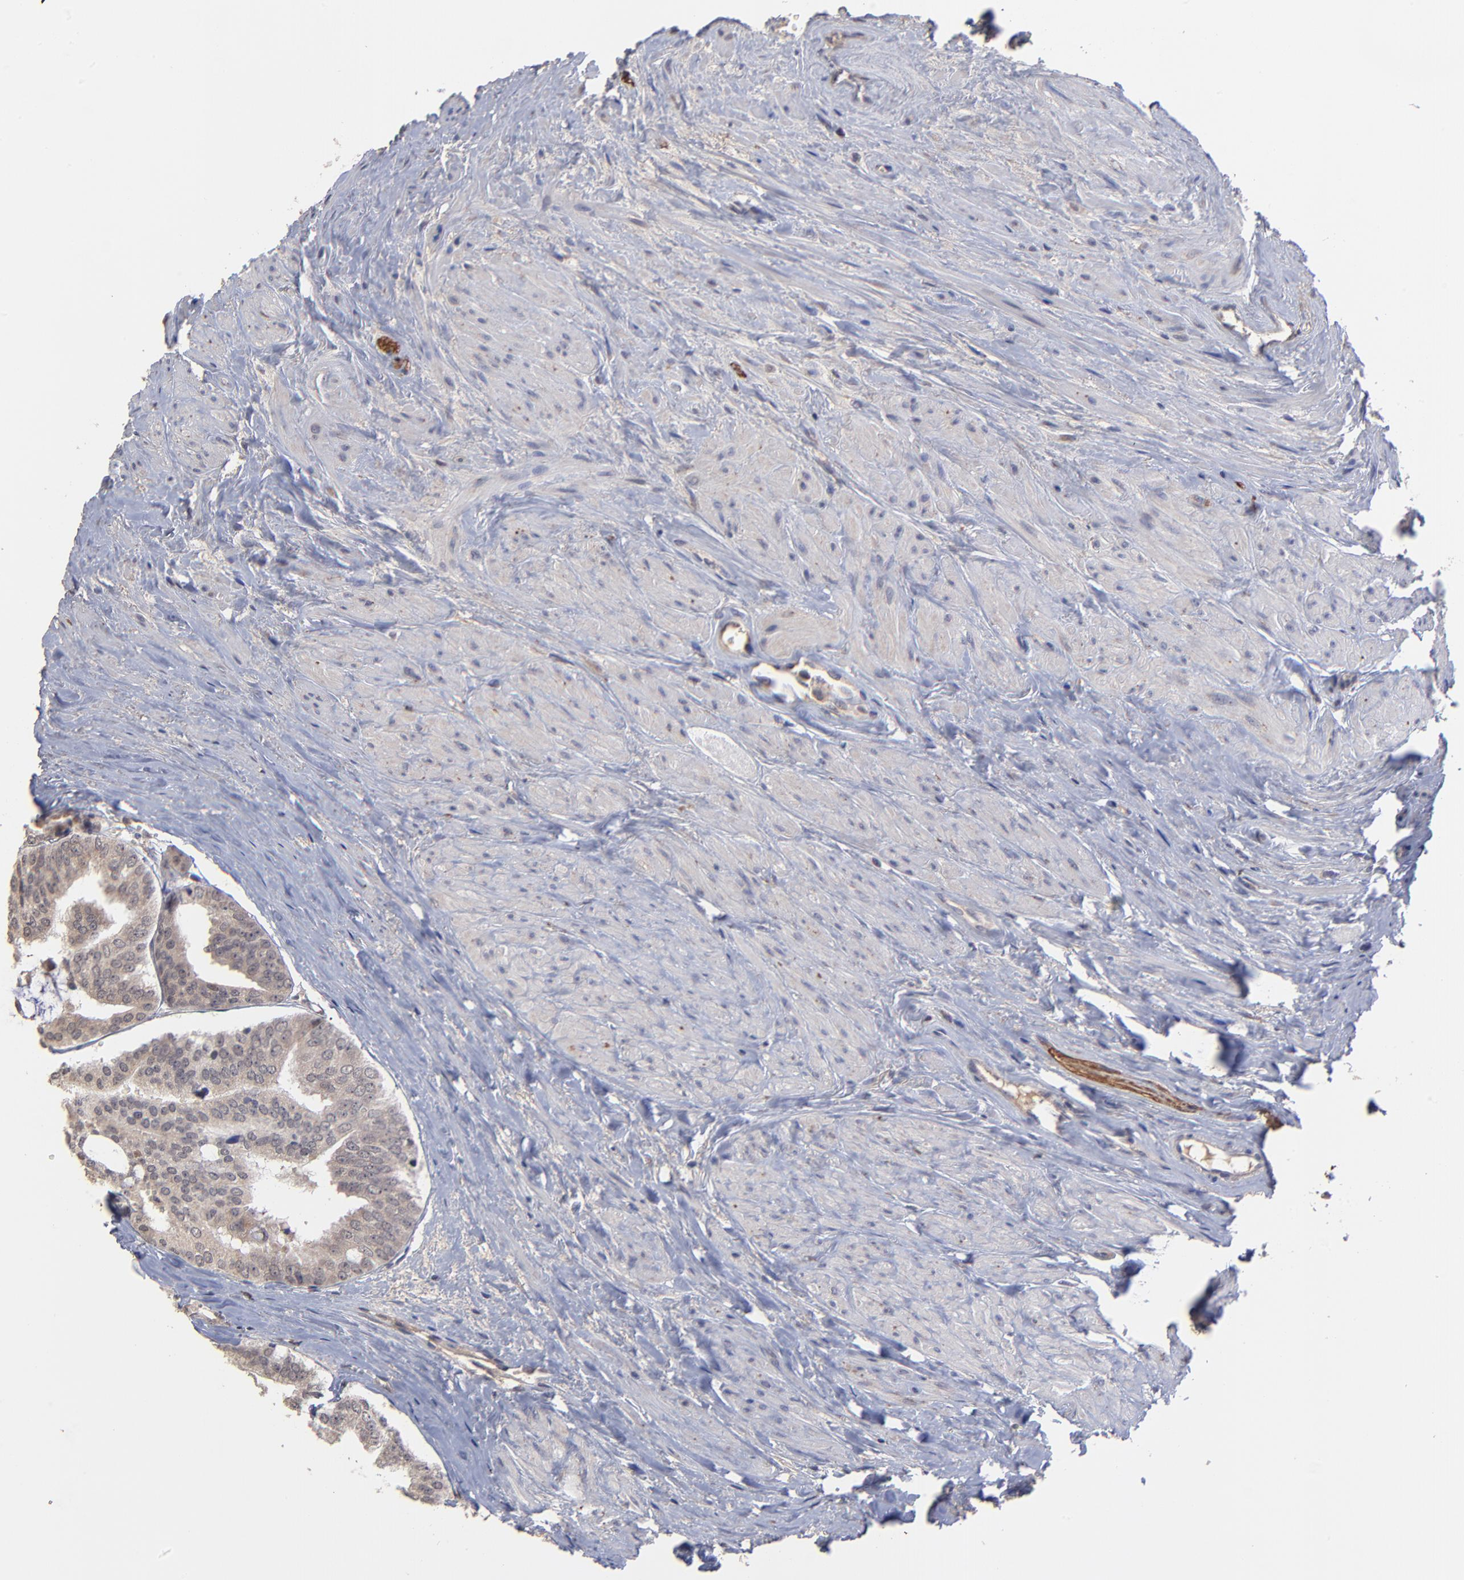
{"staining": {"intensity": "weak", "quantity": ">75%", "location": "cytoplasmic/membranous"}, "tissue": "prostate cancer", "cell_type": "Tumor cells", "image_type": "cancer", "snomed": [{"axis": "morphology", "description": "Adenocarcinoma, Medium grade"}, {"axis": "topography", "description": "Prostate"}], "caption": "Human adenocarcinoma (medium-grade) (prostate) stained with a brown dye demonstrates weak cytoplasmic/membranous positive positivity in approximately >75% of tumor cells.", "gene": "CHL1", "patient": {"sex": "male", "age": 79}}